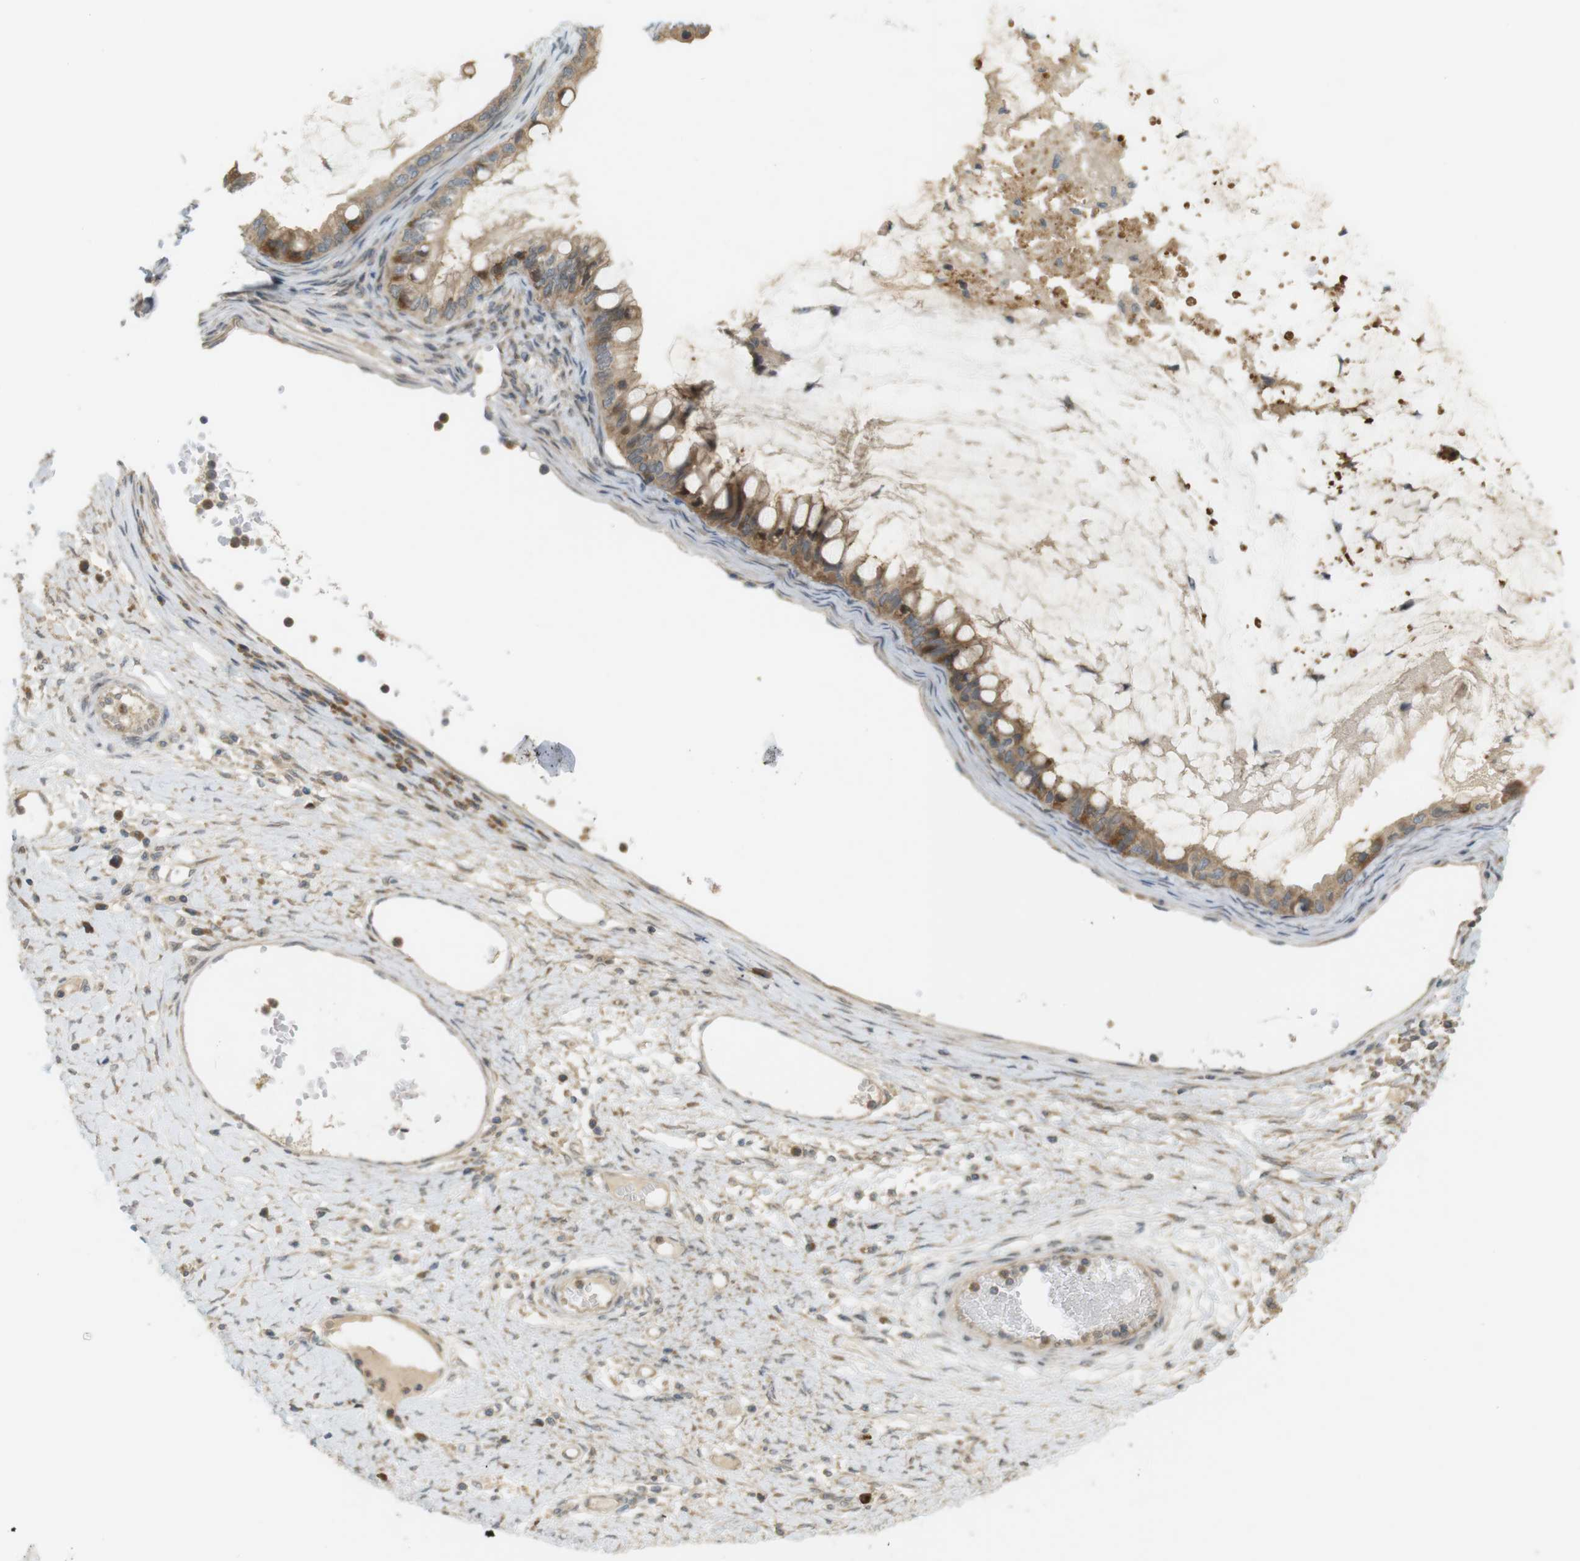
{"staining": {"intensity": "moderate", "quantity": ">75%", "location": "cytoplasmic/membranous"}, "tissue": "ovarian cancer", "cell_type": "Tumor cells", "image_type": "cancer", "snomed": [{"axis": "morphology", "description": "Cystadenocarcinoma, mucinous, NOS"}, {"axis": "topography", "description": "Ovary"}], "caption": "Immunohistochemical staining of ovarian mucinous cystadenocarcinoma shows medium levels of moderate cytoplasmic/membranous protein staining in approximately >75% of tumor cells.", "gene": "CLRN3", "patient": {"sex": "female", "age": 80}}